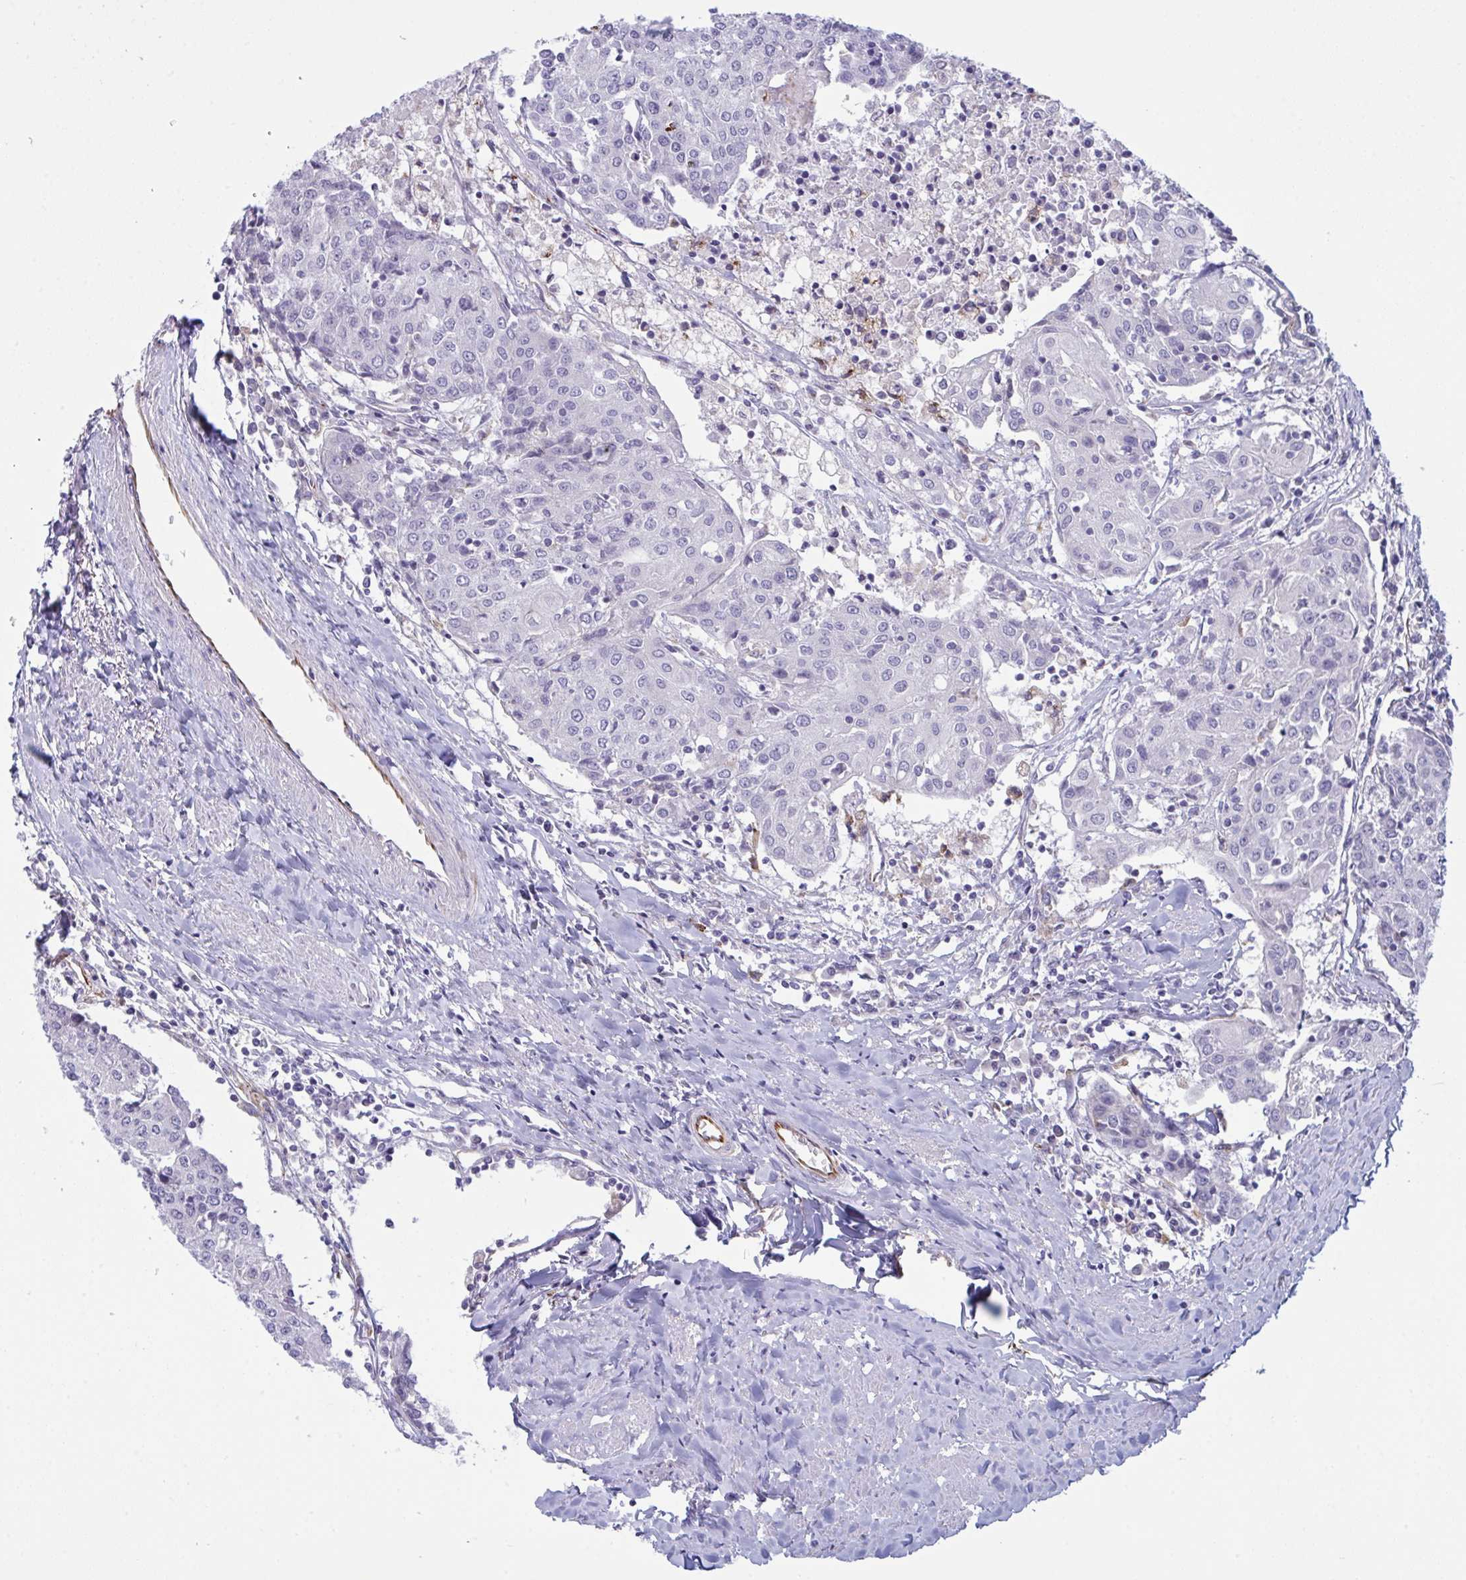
{"staining": {"intensity": "negative", "quantity": "none", "location": "none"}, "tissue": "urothelial cancer", "cell_type": "Tumor cells", "image_type": "cancer", "snomed": [{"axis": "morphology", "description": "Urothelial carcinoma, High grade"}, {"axis": "topography", "description": "Urinary bladder"}], "caption": "High-grade urothelial carcinoma was stained to show a protein in brown. There is no significant staining in tumor cells.", "gene": "DCBLD1", "patient": {"sex": "female", "age": 85}}